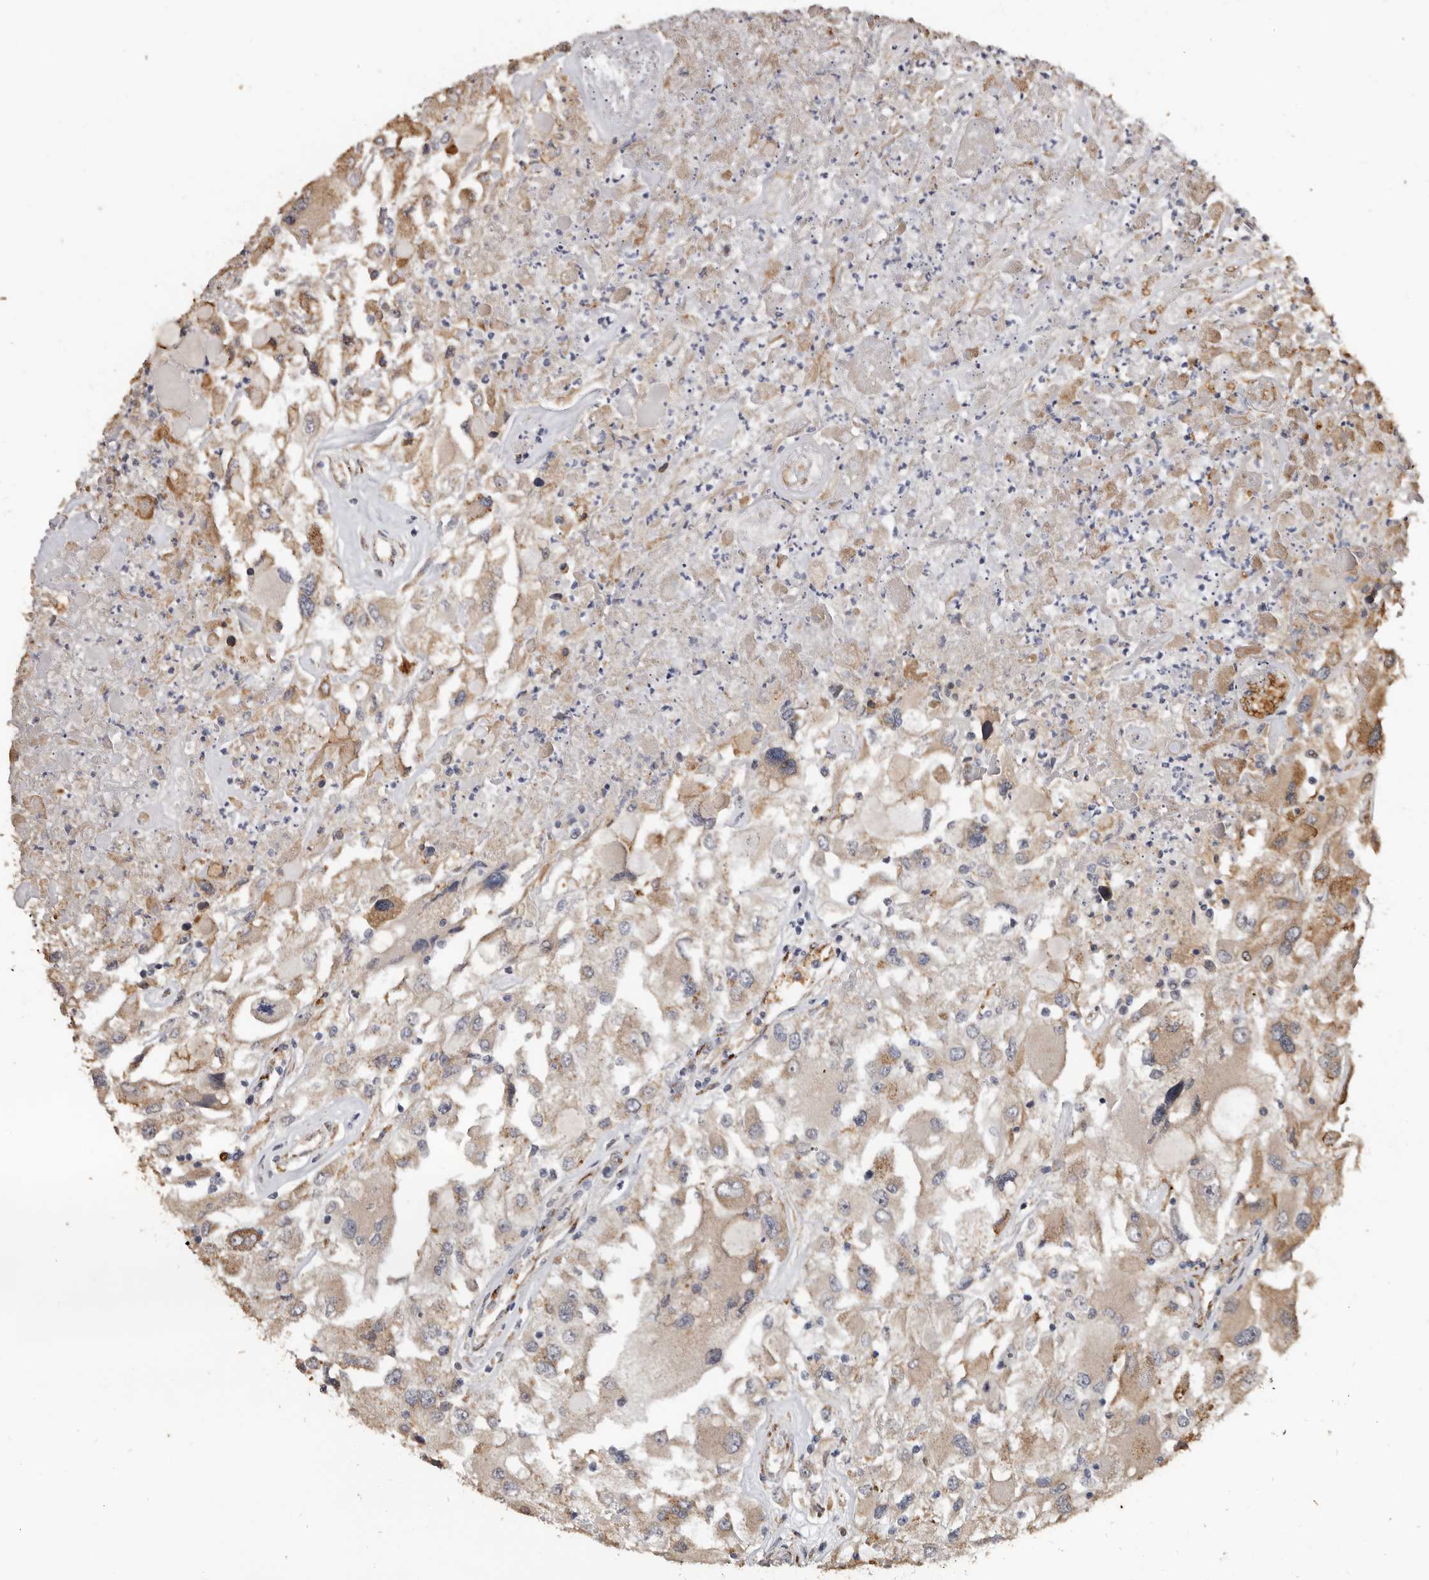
{"staining": {"intensity": "weak", "quantity": ">75%", "location": "cytoplasmic/membranous"}, "tissue": "renal cancer", "cell_type": "Tumor cells", "image_type": "cancer", "snomed": [{"axis": "morphology", "description": "Adenocarcinoma, NOS"}, {"axis": "topography", "description": "Kidney"}], "caption": "The micrograph displays immunohistochemical staining of renal adenocarcinoma. There is weak cytoplasmic/membranous staining is identified in approximately >75% of tumor cells.", "gene": "ENTREP1", "patient": {"sex": "female", "age": 52}}